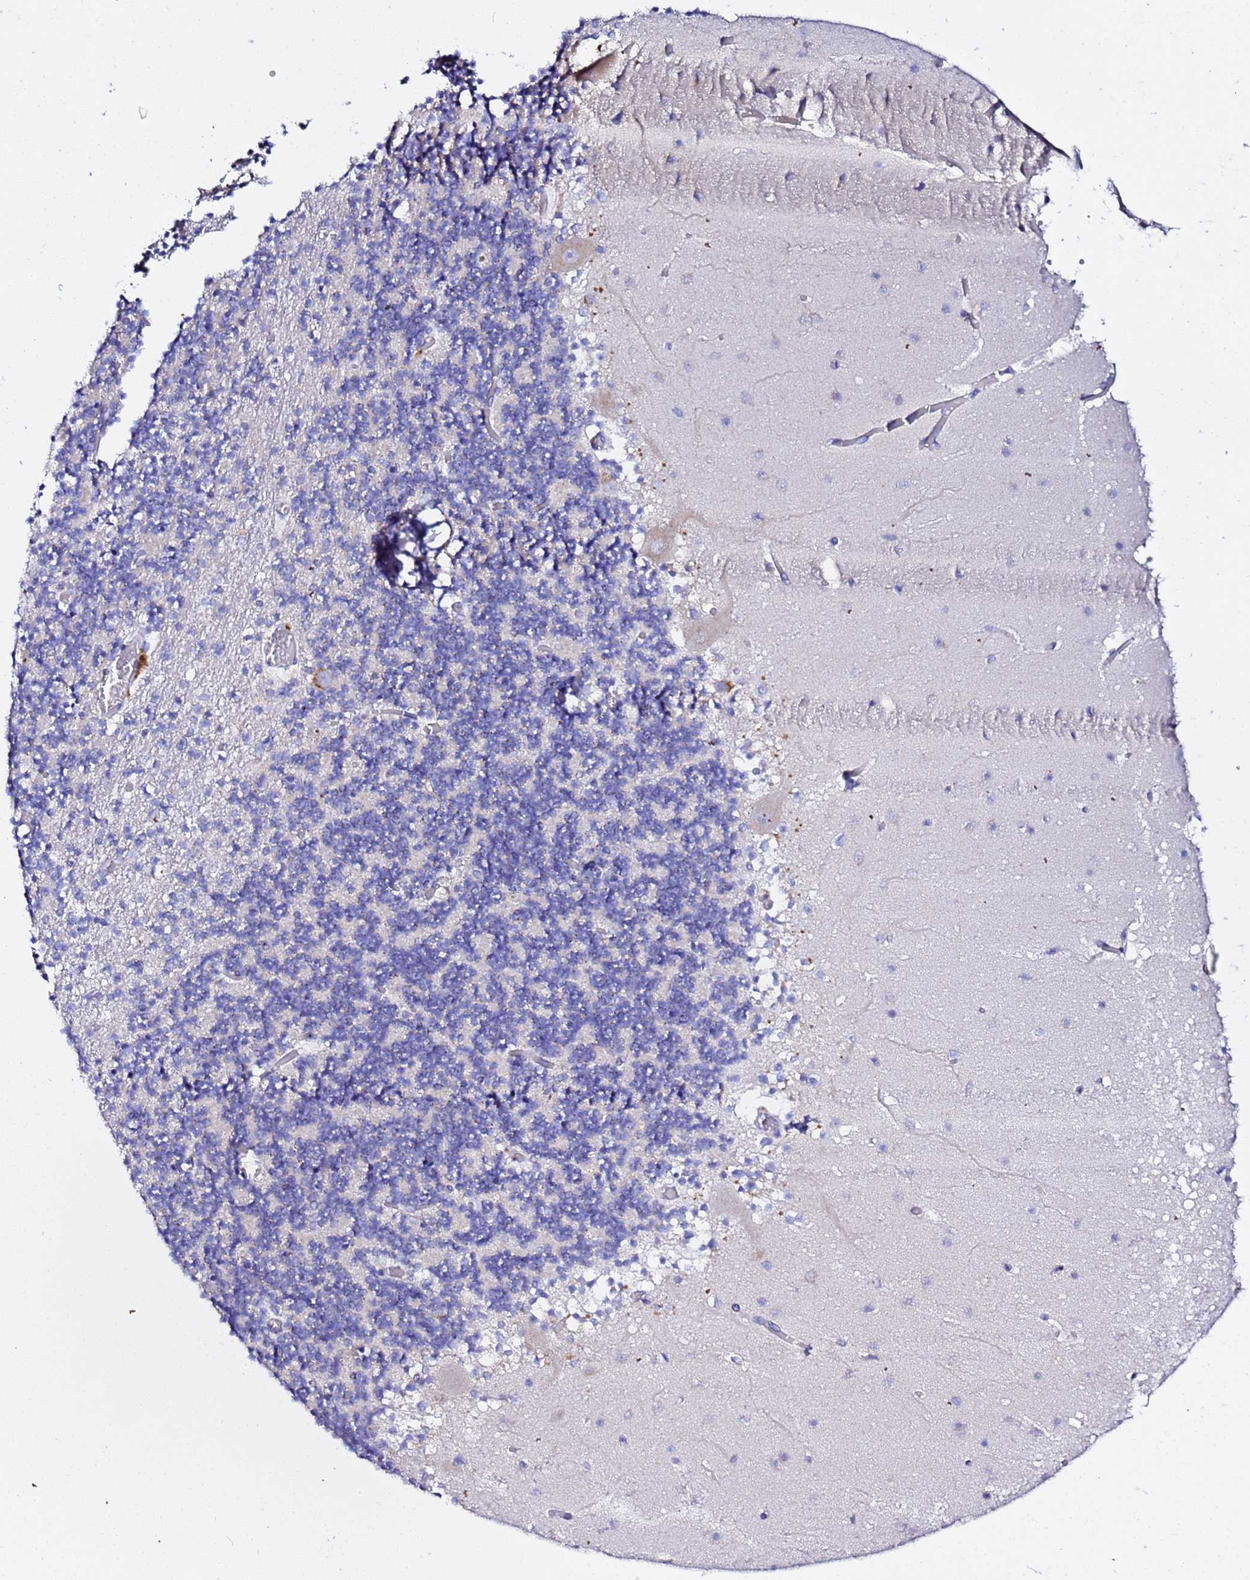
{"staining": {"intensity": "negative", "quantity": "none", "location": "none"}, "tissue": "cerebellum", "cell_type": "Cells in granular layer", "image_type": "normal", "snomed": [{"axis": "morphology", "description": "Normal tissue, NOS"}, {"axis": "topography", "description": "Cerebellum"}], "caption": "Cells in granular layer are negative for brown protein staining in benign cerebellum. (DAB (3,3'-diaminobenzidine) IHC with hematoxylin counter stain).", "gene": "VTI1B", "patient": {"sex": "female", "age": 28}}